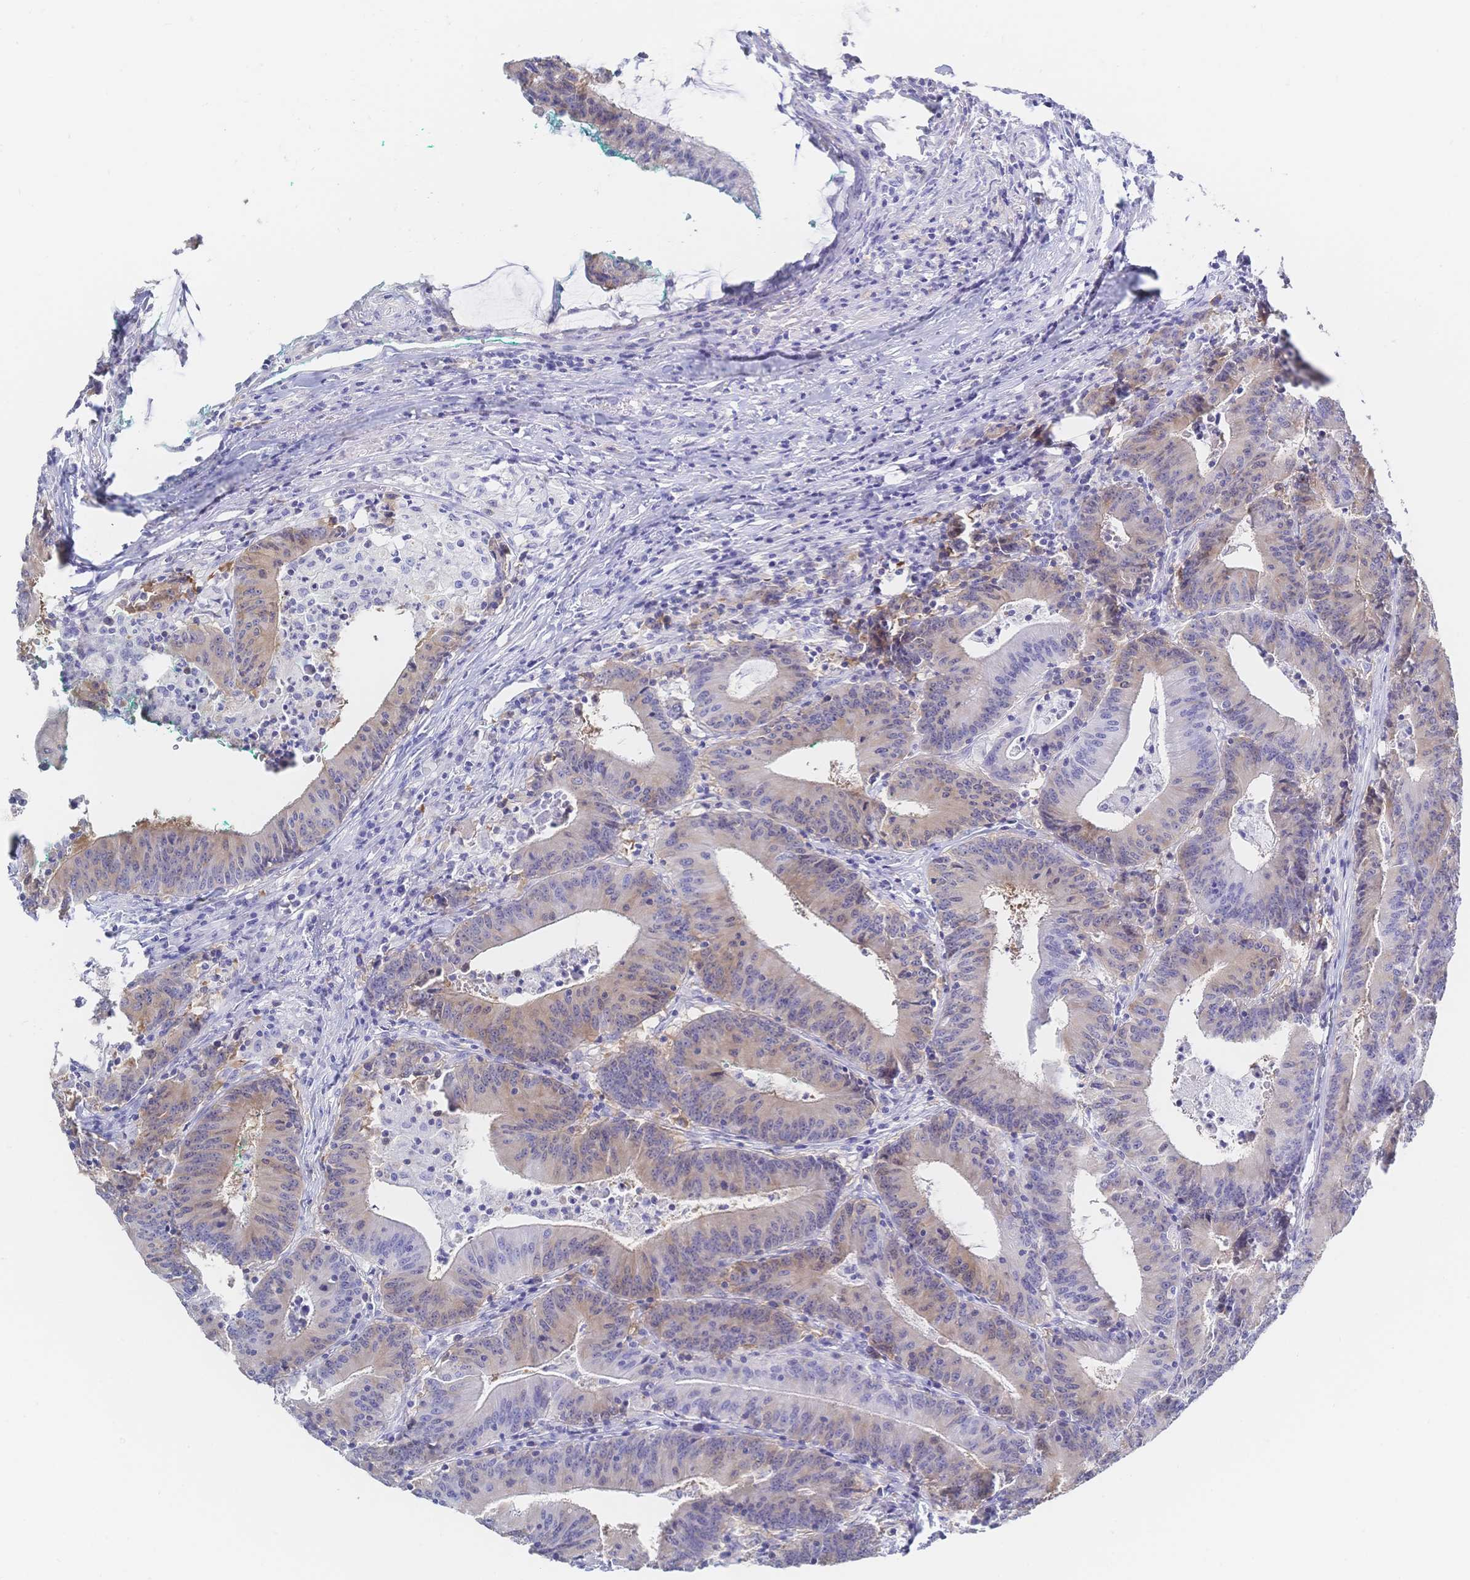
{"staining": {"intensity": "weak", "quantity": "25%-75%", "location": "cytoplasmic/membranous"}, "tissue": "colorectal cancer", "cell_type": "Tumor cells", "image_type": "cancer", "snomed": [{"axis": "morphology", "description": "Adenocarcinoma, NOS"}, {"axis": "topography", "description": "Colon"}], "caption": "Weak cytoplasmic/membranous expression is seen in approximately 25%-75% of tumor cells in colorectal cancer (adenocarcinoma).", "gene": "RRM1", "patient": {"sex": "female", "age": 78}}